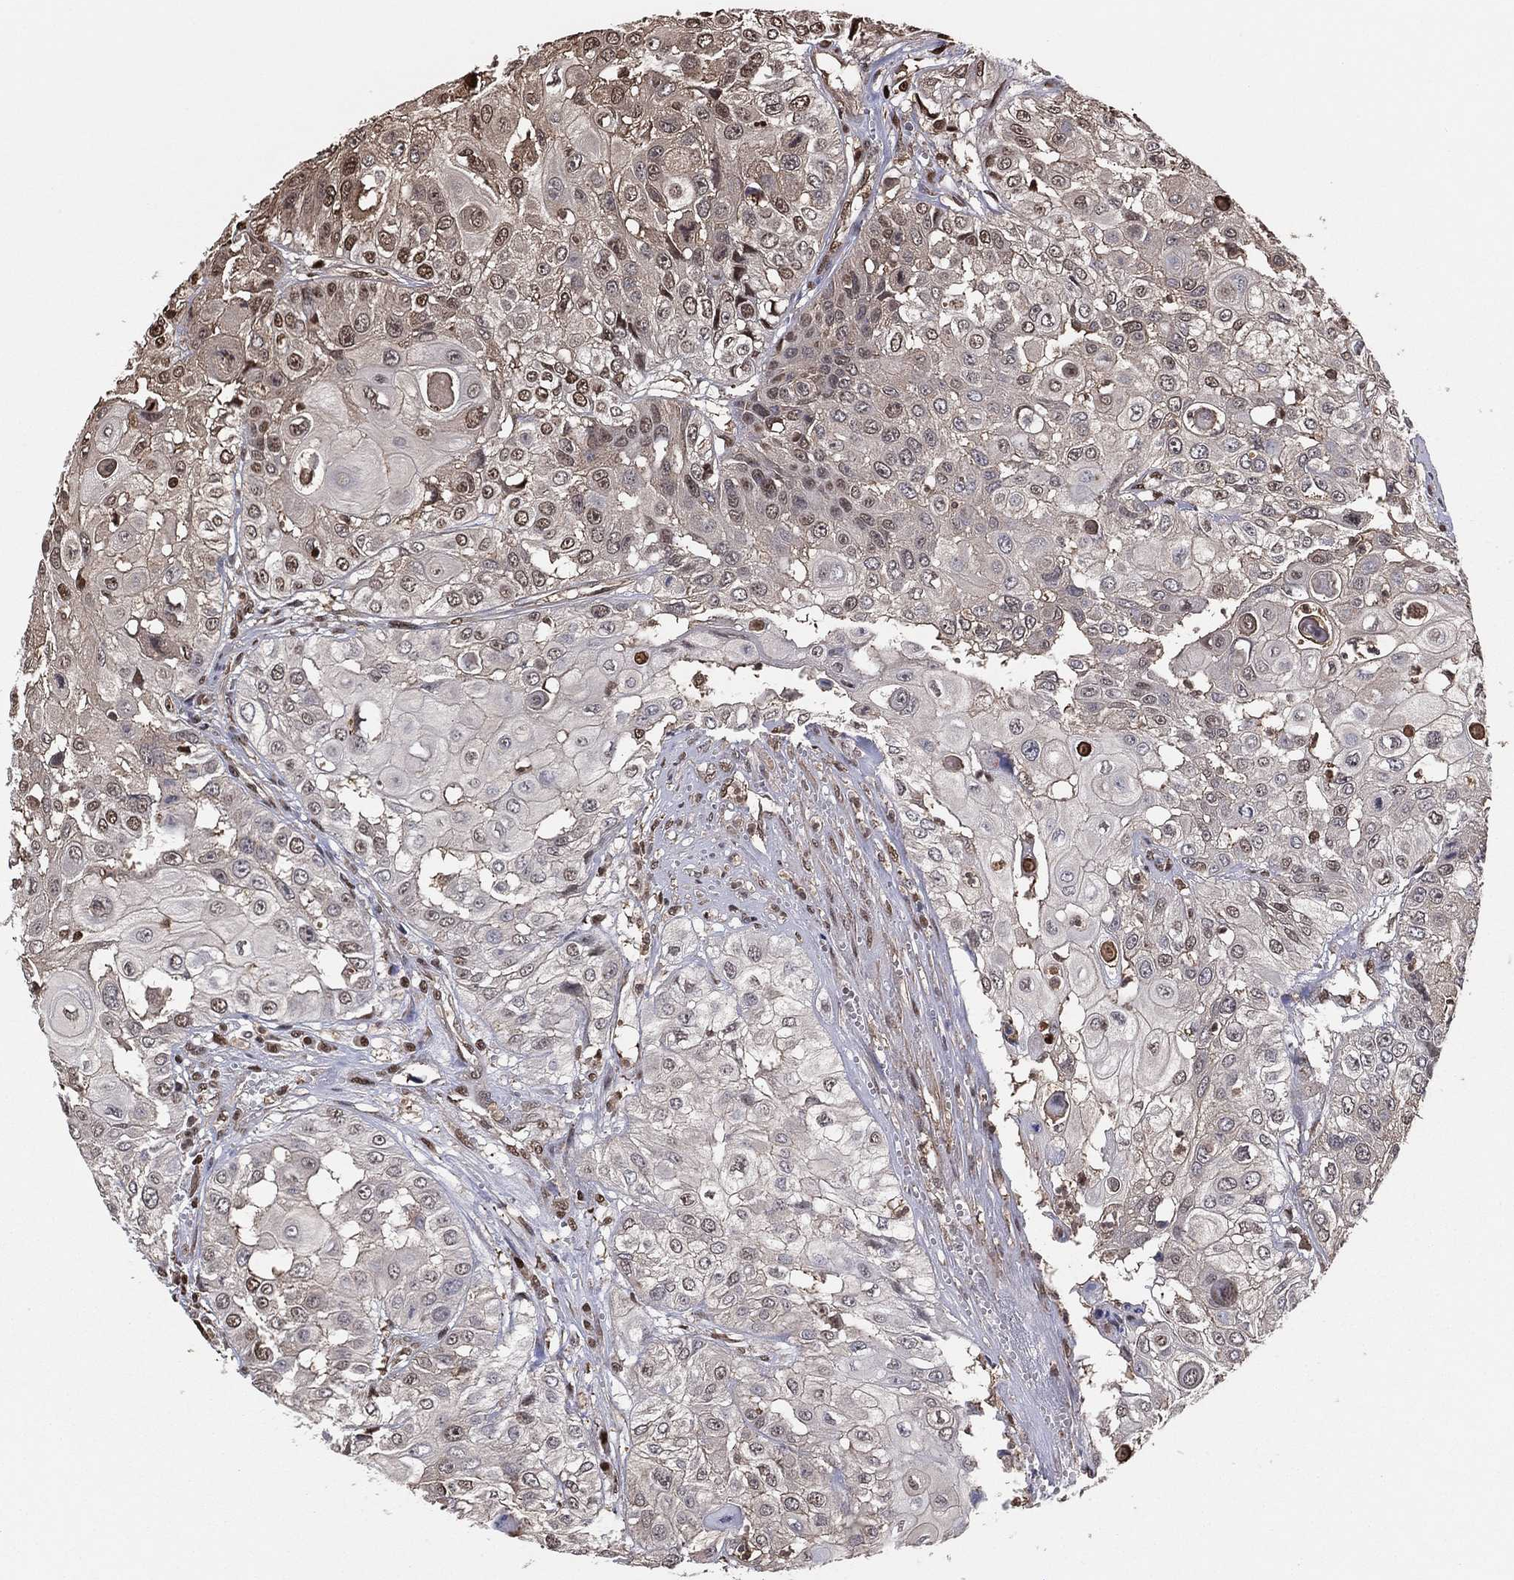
{"staining": {"intensity": "moderate", "quantity": "<25%", "location": "nuclear"}, "tissue": "urothelial cancer", "cell_type": "Tumor cells", "image_type": "cancer", "snomed": [{"axis": "morphology", "description": "Urothelial carcinoma, High grade"}, {"axis": "topography", "description": "Urinary bladder"}], "caption": "There is low levels of moderate nuclear expression in tumor cells of urothelial cancer, as demonstrated by immunohistochemical staining (brown color).", "gene": "GAPDH", "patient": {"sex": "female", "age": 79}}